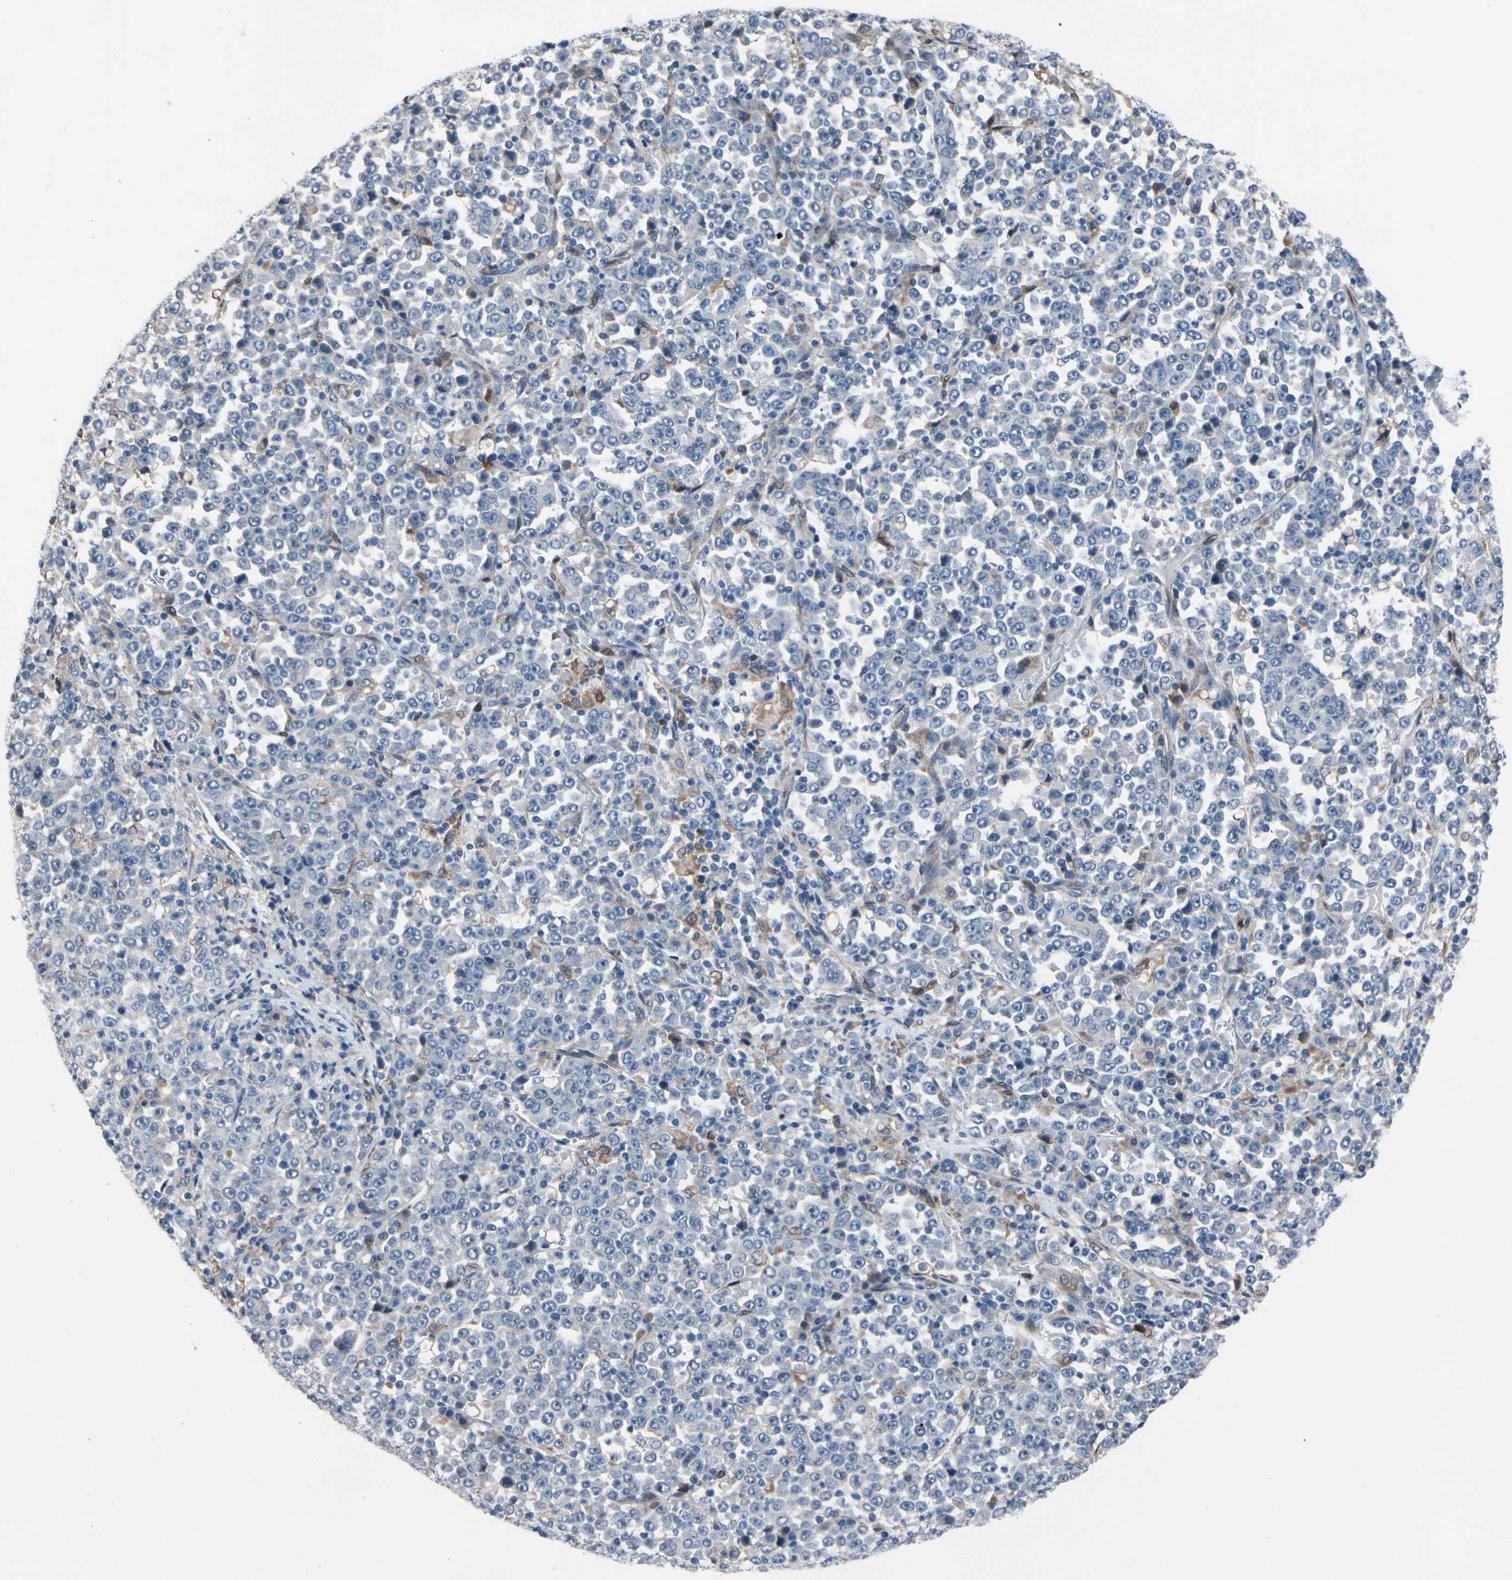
{"staining": {"intensity": "negative", "quantity": "none", "location": "none"}, "tissue": "stomach cancer", "cell_type": "Tumor cells", "image_type": "cancer", "snomed": [{"axis": "morphology", "description": "Normal tissue, NOS"}, {"axis": "morphology", "description": "Adenocarcinoma, NOS"}, {"axis": "topography", "description": "Stomach, upper"}, {"axis": "topography", "description": "Stomach"}], "caption": "This is an immunohistochemistry histopathology image of stomach adenocarcinoma. There is no positivity in tumor cells.", "gene": "PRXL2A", "patient": {"sex": "male", "age": 59}}